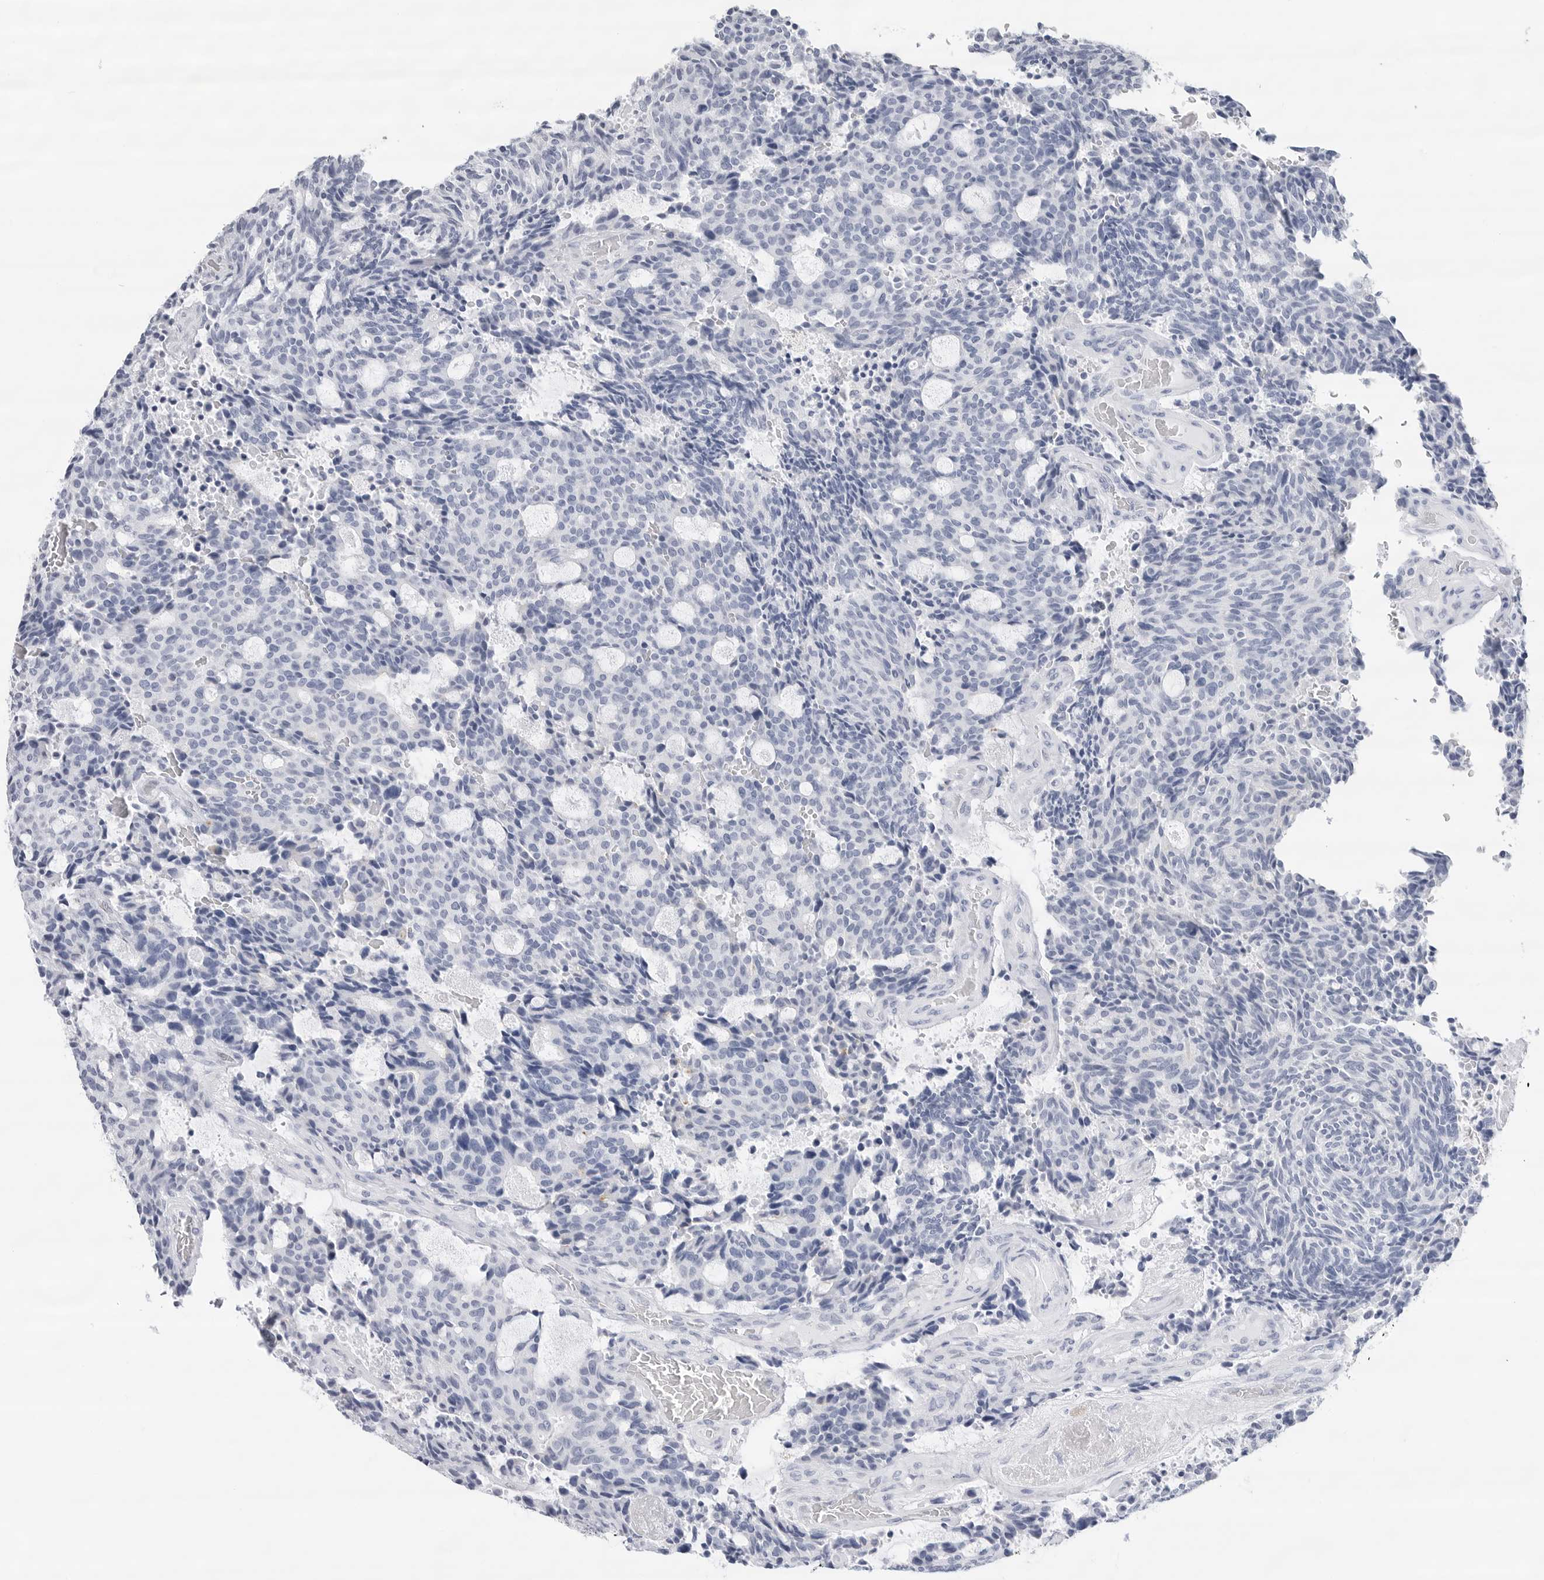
{"staining": {"intensity": "negative", "quantity": "none", "location": "none"}, "tissue": "carcinoid", "cell_type": "Tumor cells", "image_type": "cancer", "snomed": [{"axis": "morphology", "description": "Carcinoid, malignant, NOS"}, {"axis": "topography", "description": "Pancreas"}], "caption": "Malignant carcinoid was stained to show a protein in brown. There is no significant positivity in tumor cells.", "gene": "SLC19A1", "patient": {"sex": "female", "age": 54}}